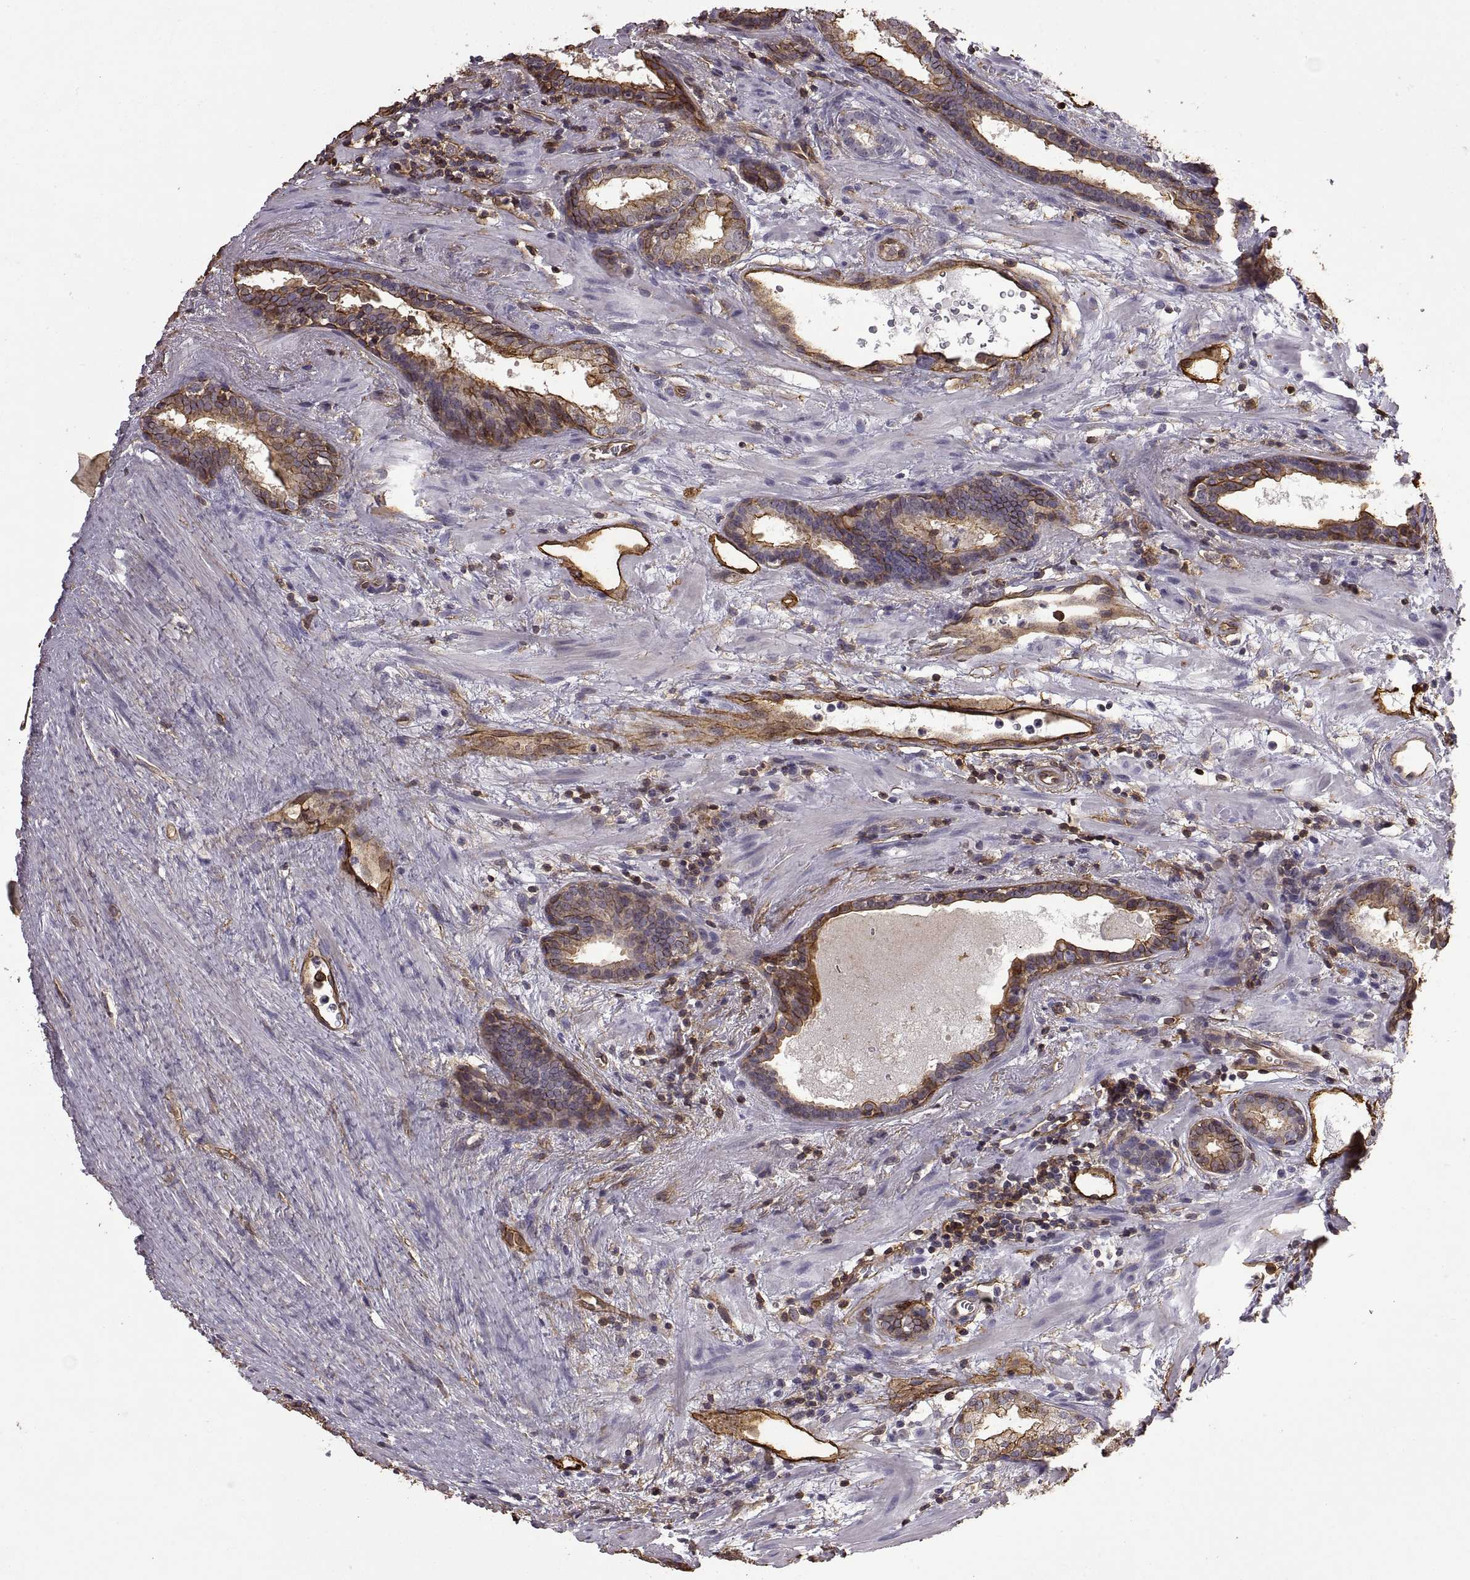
{"staining": {"intensity": "moderate", "quantity": "25%-75%", "location": "cytoplasmic/membranous"}, "tissue": "prostate cancer", "cell_type": "Tumor cells", "image_type": "cancer", "snomed": [{"axis": "morphology", "description": "Adenocarcinoma, NOS"}, {"axis": "topography", "description": "Prostate"}], "caption": "The micrograph reveals staining of prostate cancer, revealing moderate cytoplasmic/membranous protein positivity (brown color) within tumor cells.", "gene": "S100A10", "patient": {"sex": "male", "age": 66}}